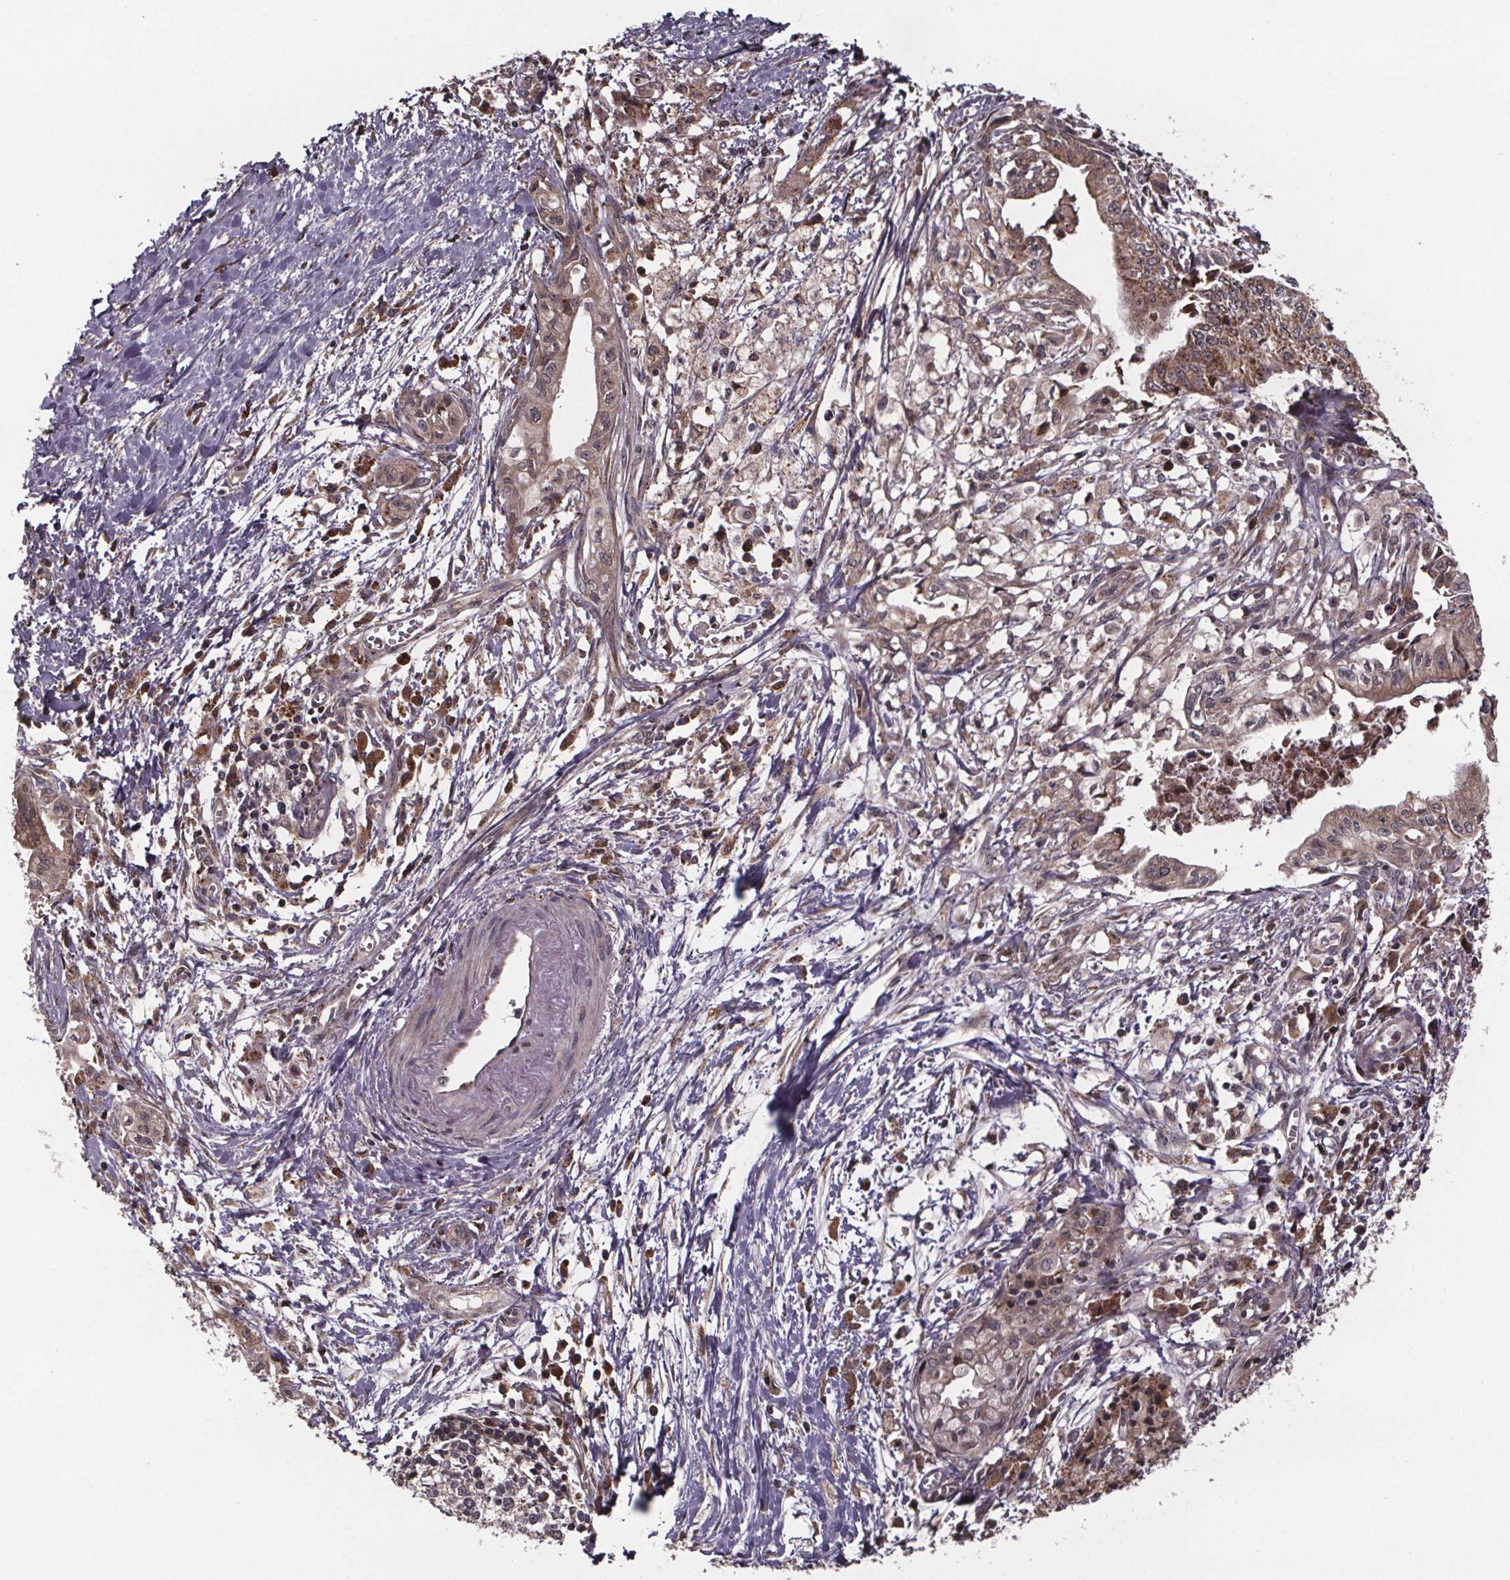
{"staining": {"intensity": "moderate", "quantity": ">75%", "location": "cytoplasmic/membranous"}, "tissue": "pancreatic cancer", "cell_type": "Tumor cells", "image_type": "cancer", "snomed": [{"axis": "morphology", "description": "Adenocarcinoma, NOS"}, {"axis": "topography", "description": "Pancreas"}], "caption": "A histopathology image showing moderate cytoplasmic/membranous staining in about >75% of tumor cells in pancreatic cancer (adenocarcinoma), as visualized by brown immunohistochemical staining.", "gene": "SAT1", "patient": {"sex": "female", "age": 61}}